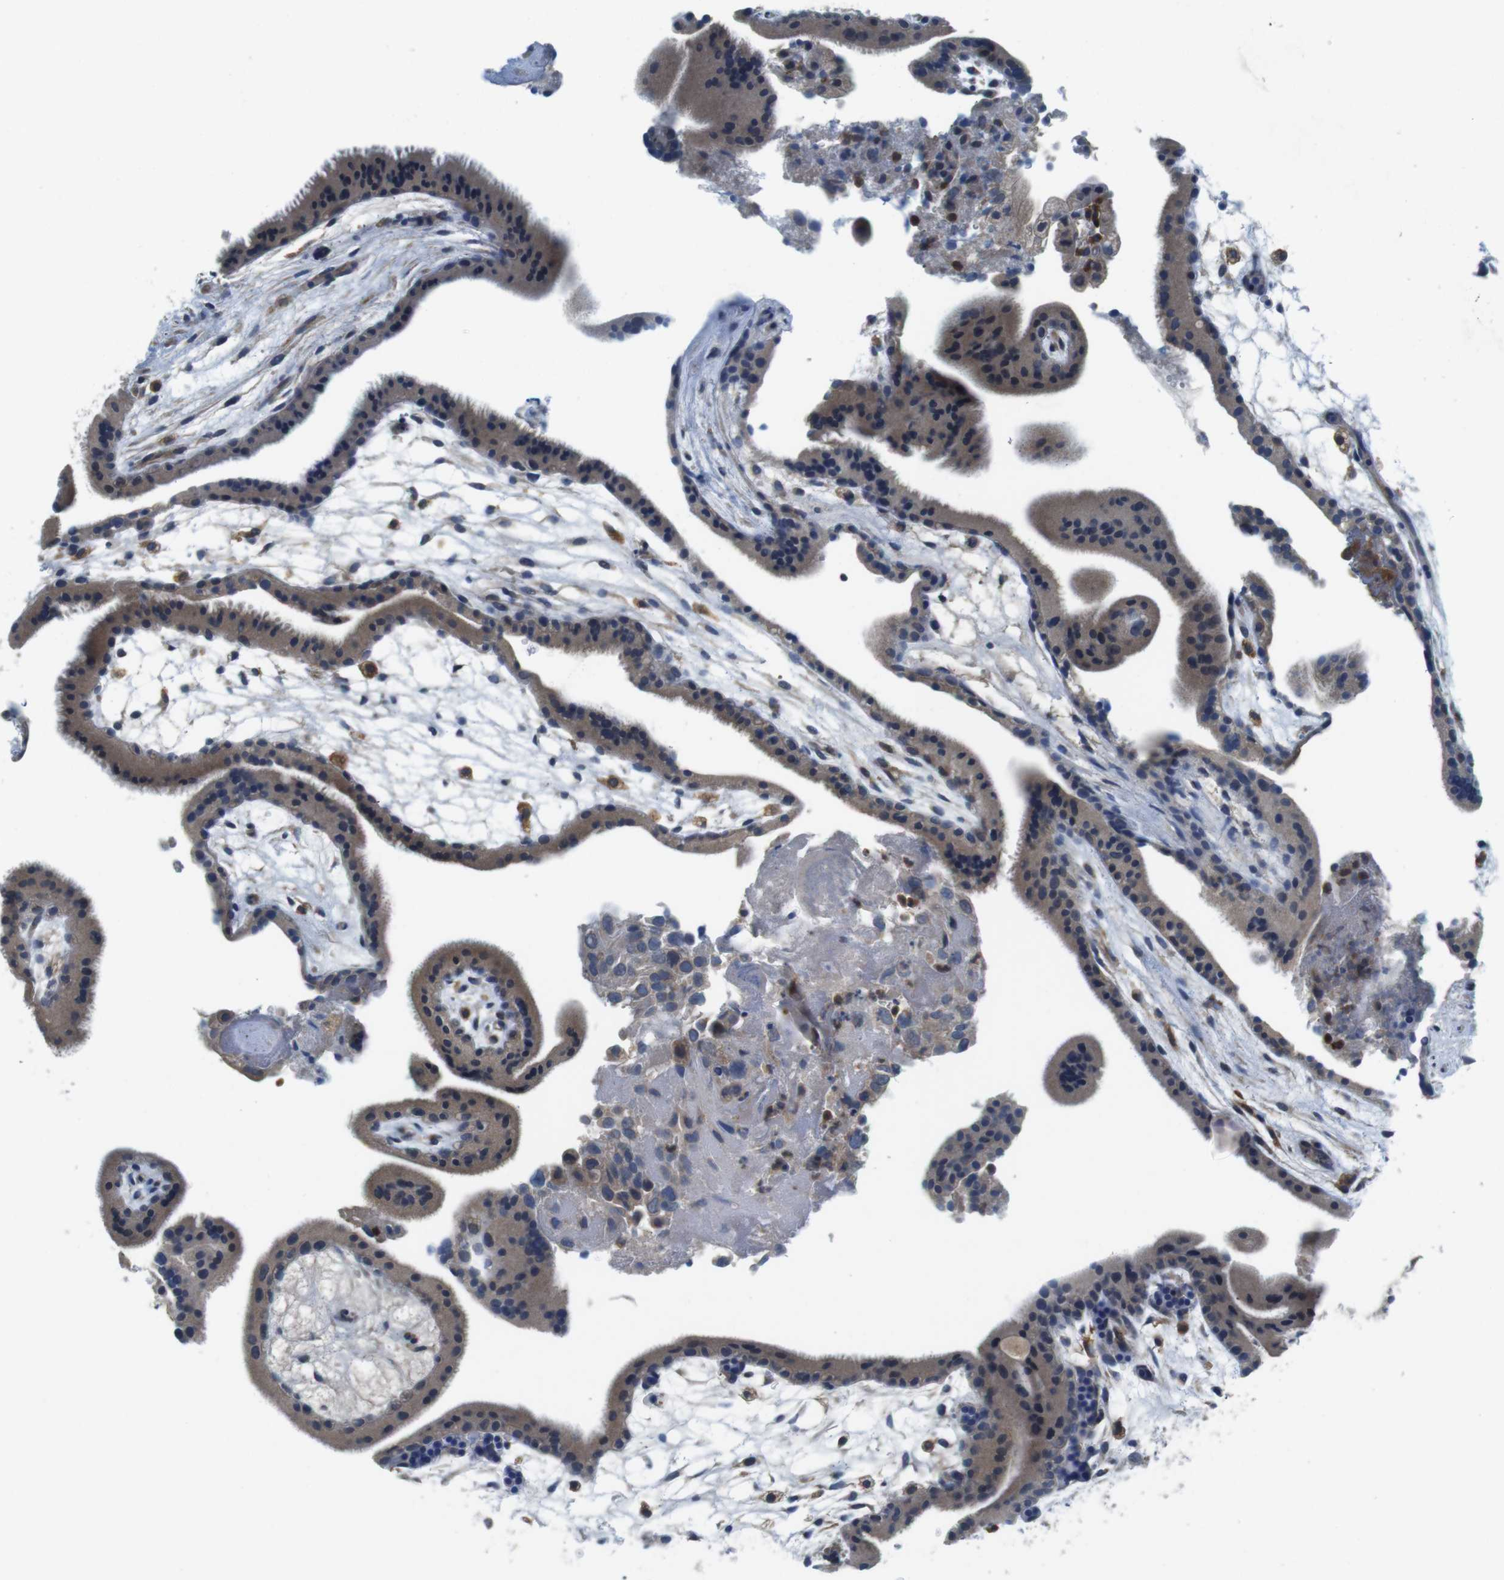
{"staining": {"intensity": "weak", "quantity": ">75%", "location": "cytoplasmic/membranous"}, "tissue": "placenta", "cell_type": "Trophoblastic cells", "image_type": "normal", "snomed": [{"axis": "morphology", "description": "Normal tissue, NOS"}, {"axis": "topography", "description": "Placenta"}], "caption": "The immunohistochemical stain shows weak cytoplasmic/membranous expression in trophoblastic cells of normal placenta. The protein is shown in brown color, while the nuclei are stained blue.", "gene": "PIK3CD", "patient": {"sex": "female", "age": 19}}